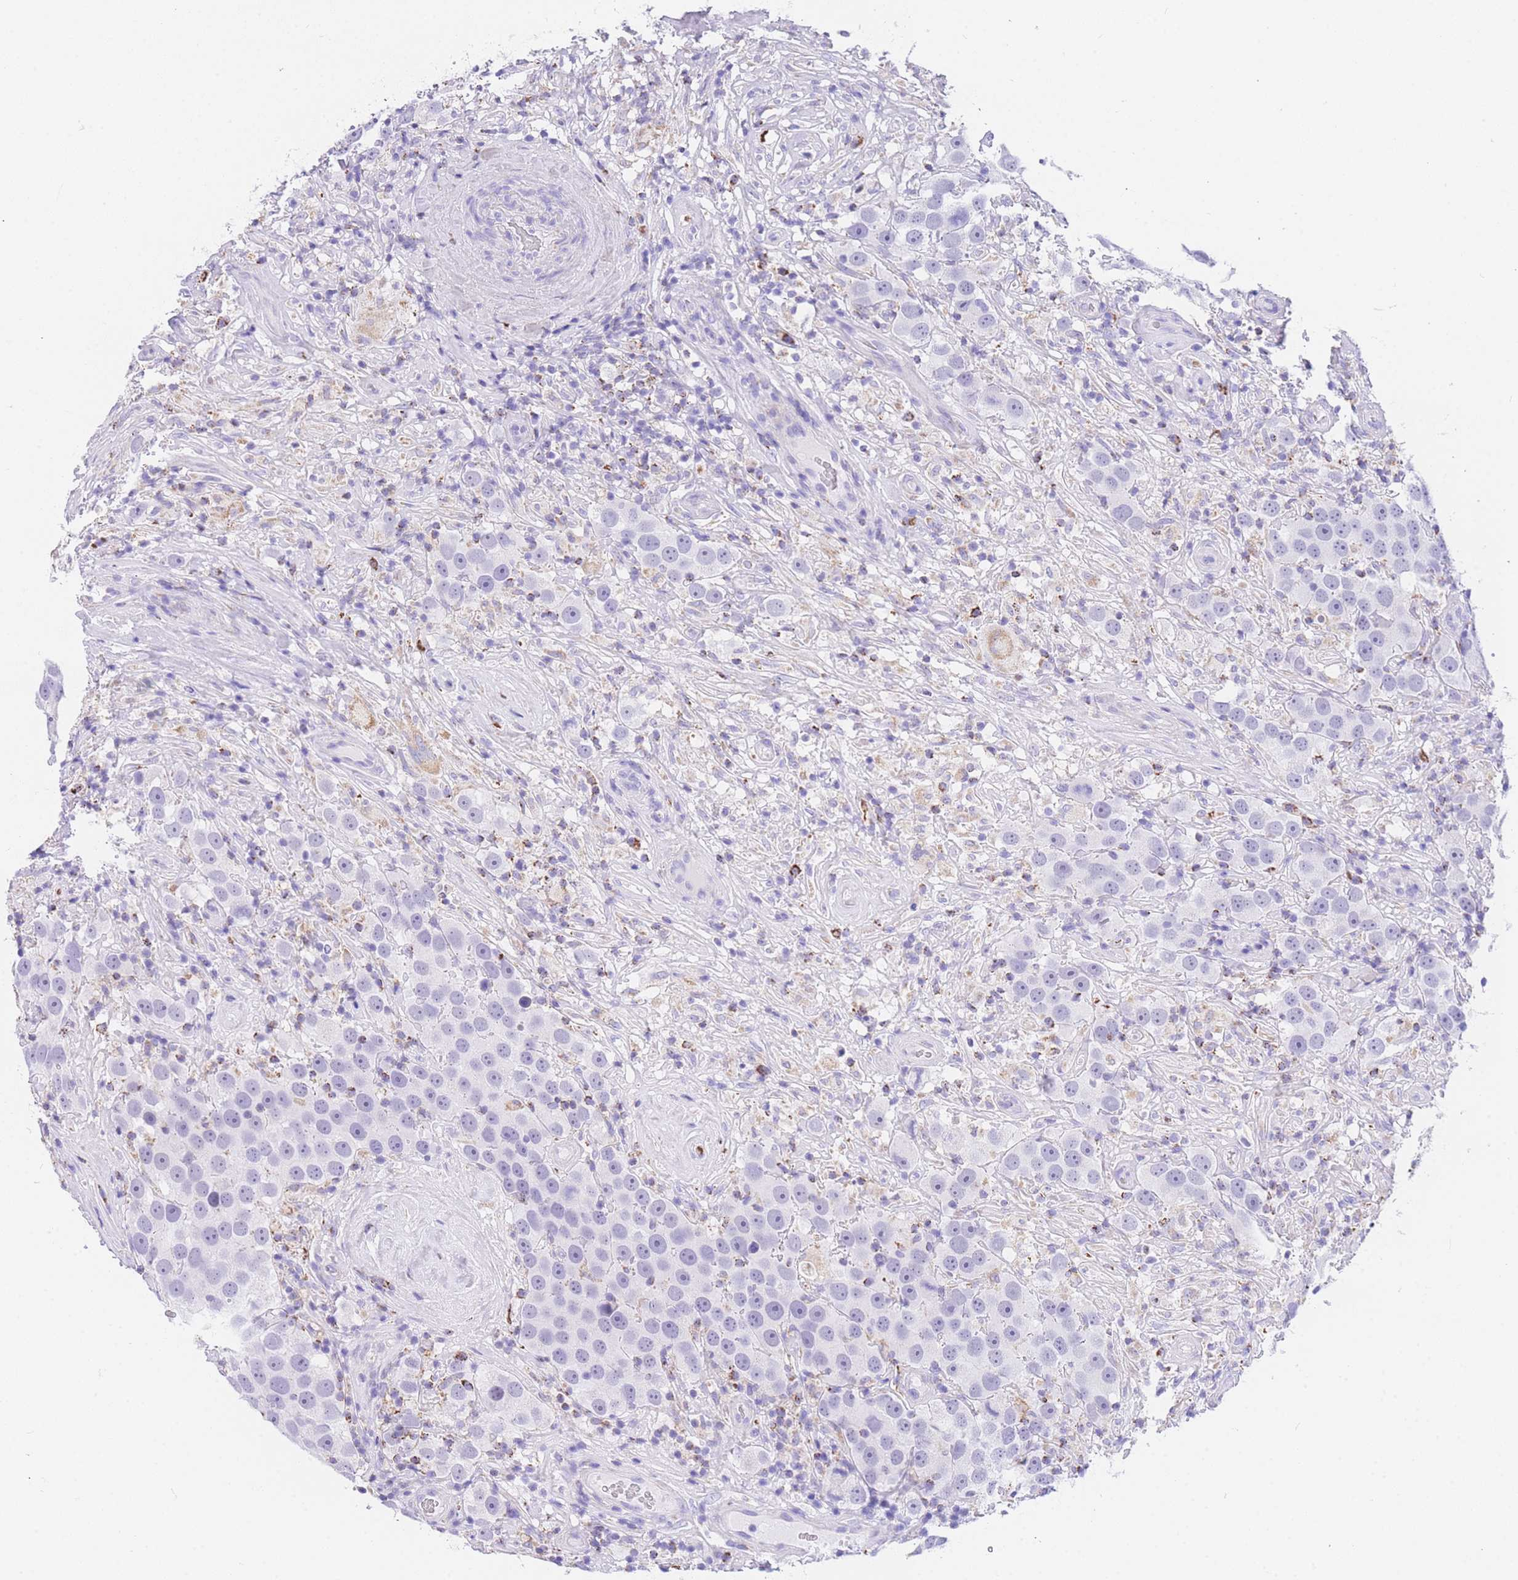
{"staining": {"intensity": "negative", "quantity": "none", "location": "none"}, "tissue": "testis cancer", "cell_type": "Tumor cells", "image_type": "cancer", "snomed": [{"axis": "morphology", "description": "Seminoma, NOS"}, {"axis": "topography", "description": "Testis"}], "caption": "An immunohistochemistry micrograph of seminoma (testis) is shown. There is no staining in tumor cells of seminoma (testis).", "gene": "NKD2", "patient": {"sex": "male", "age": 49}}